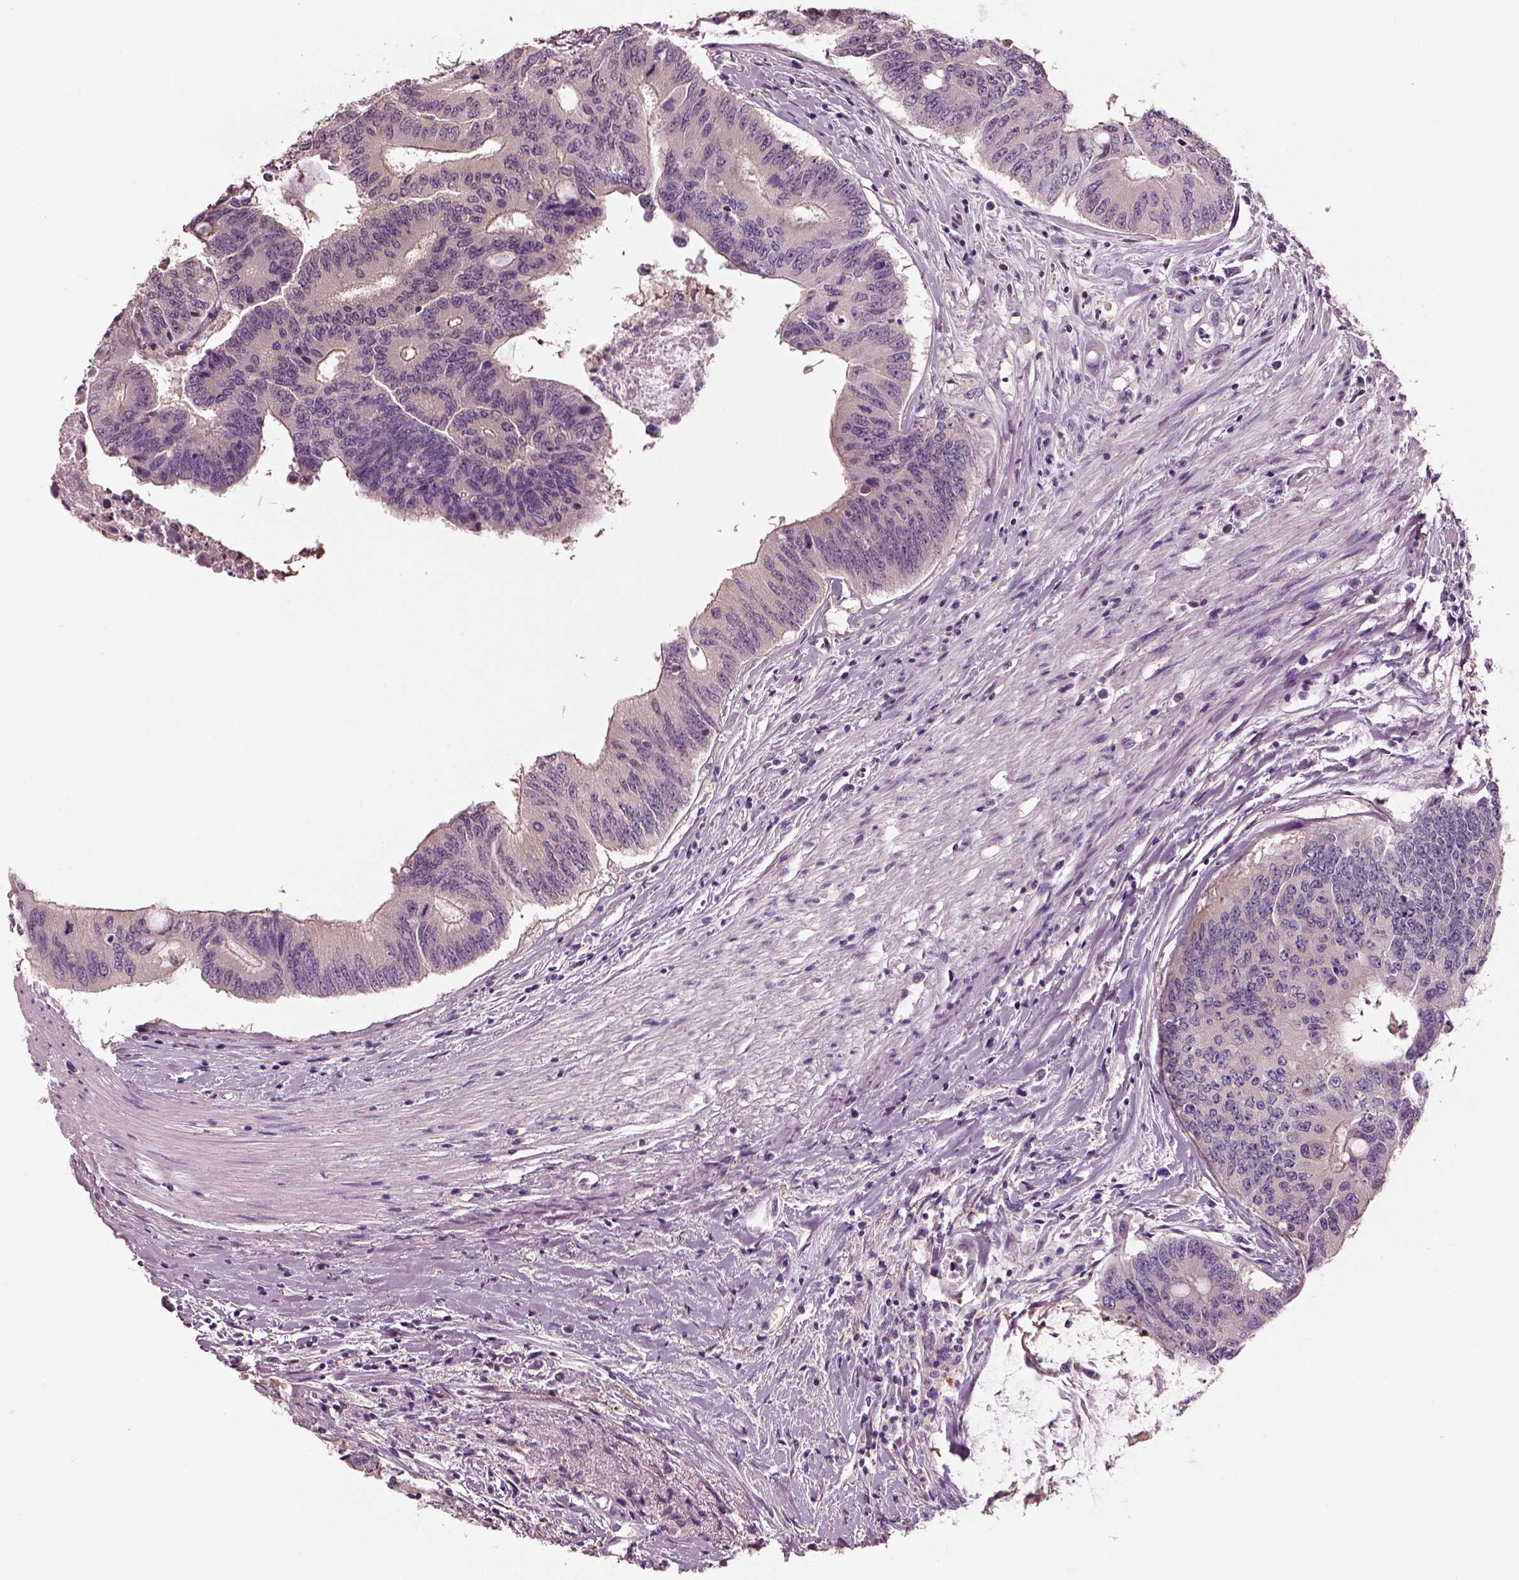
{"staining": {"intensity": "negative", "quantity": "none", "location": "none"}, "tissue": "colorectal cancer", "cell_type": "Tumor cells", "image_type": "cancer", "snomed": [{"axis": "morphology", "description": "Adenocarcinoma, NOS"}, {"axis": "topography", "description": "Rectum"}], "caption": "This is a histopathology image of immunohistochemistry (IHC) staining of colorectal cancer (adenocarcinoma), which shows no positivity in tumor cells.", "gene": "ELSPBP1", "patient": {"sex": "male", "age": 59}}